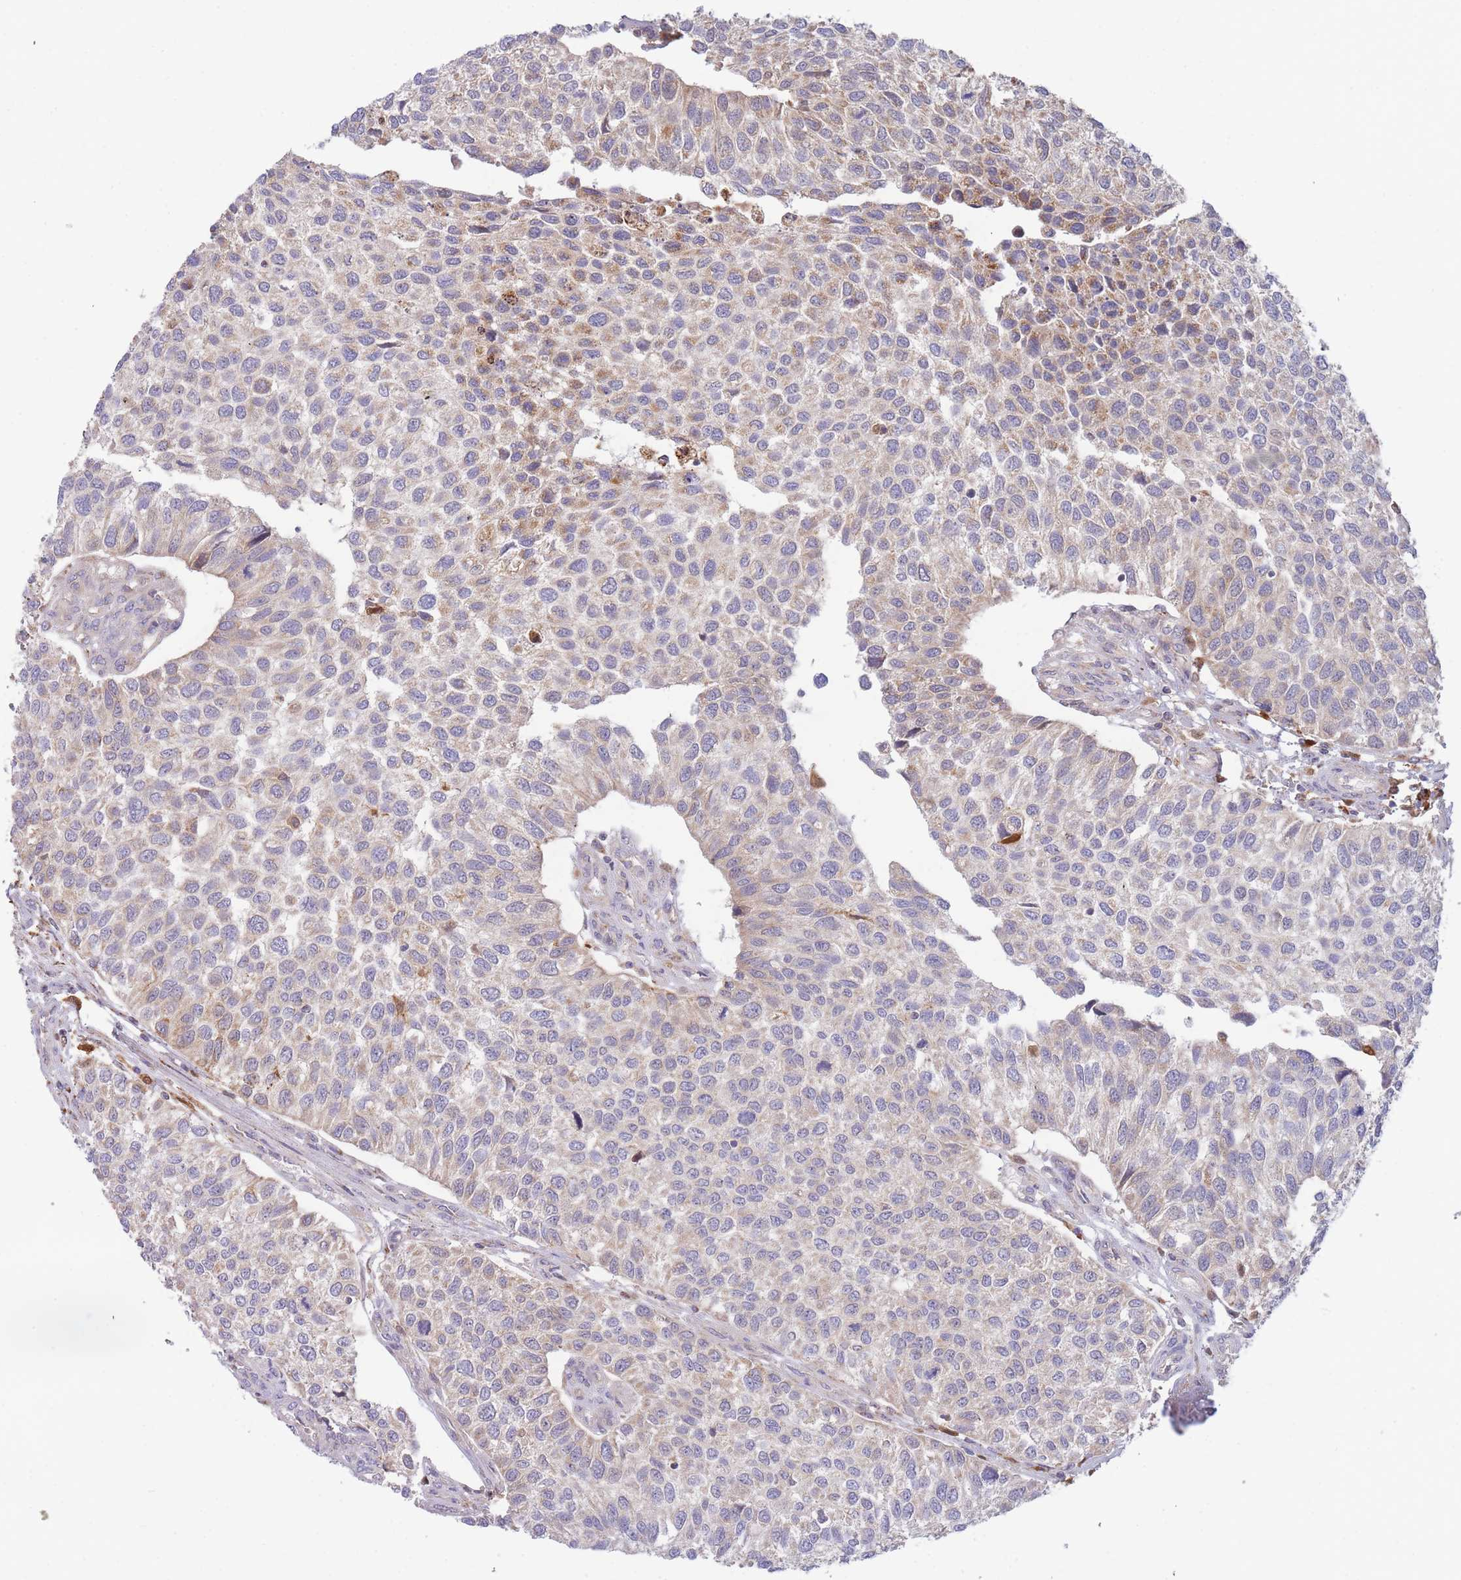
{"staining": {"intensity": "weak", "quantity": ">75%", "location": "cytoplasmic/membranous"}, "tissue": "urothelial cancer", "cell_type": "Tumor cells", "image_type": "cancer", "snomed": [{"axis": "morphology", "description": "Urothelial carcinoma, NOS"}, {"axis": "topography", "description": "Urinary bladder"}], "caption": "A high-resolution micrograph shows immunohistochemistry staining of transitional cell carcinoma, which shows weak cytoplasmic/membranous positivity in about >75% of tumor cells.", "gene": "MRPL17", "patient": {"sex": "male", "age": 55}}